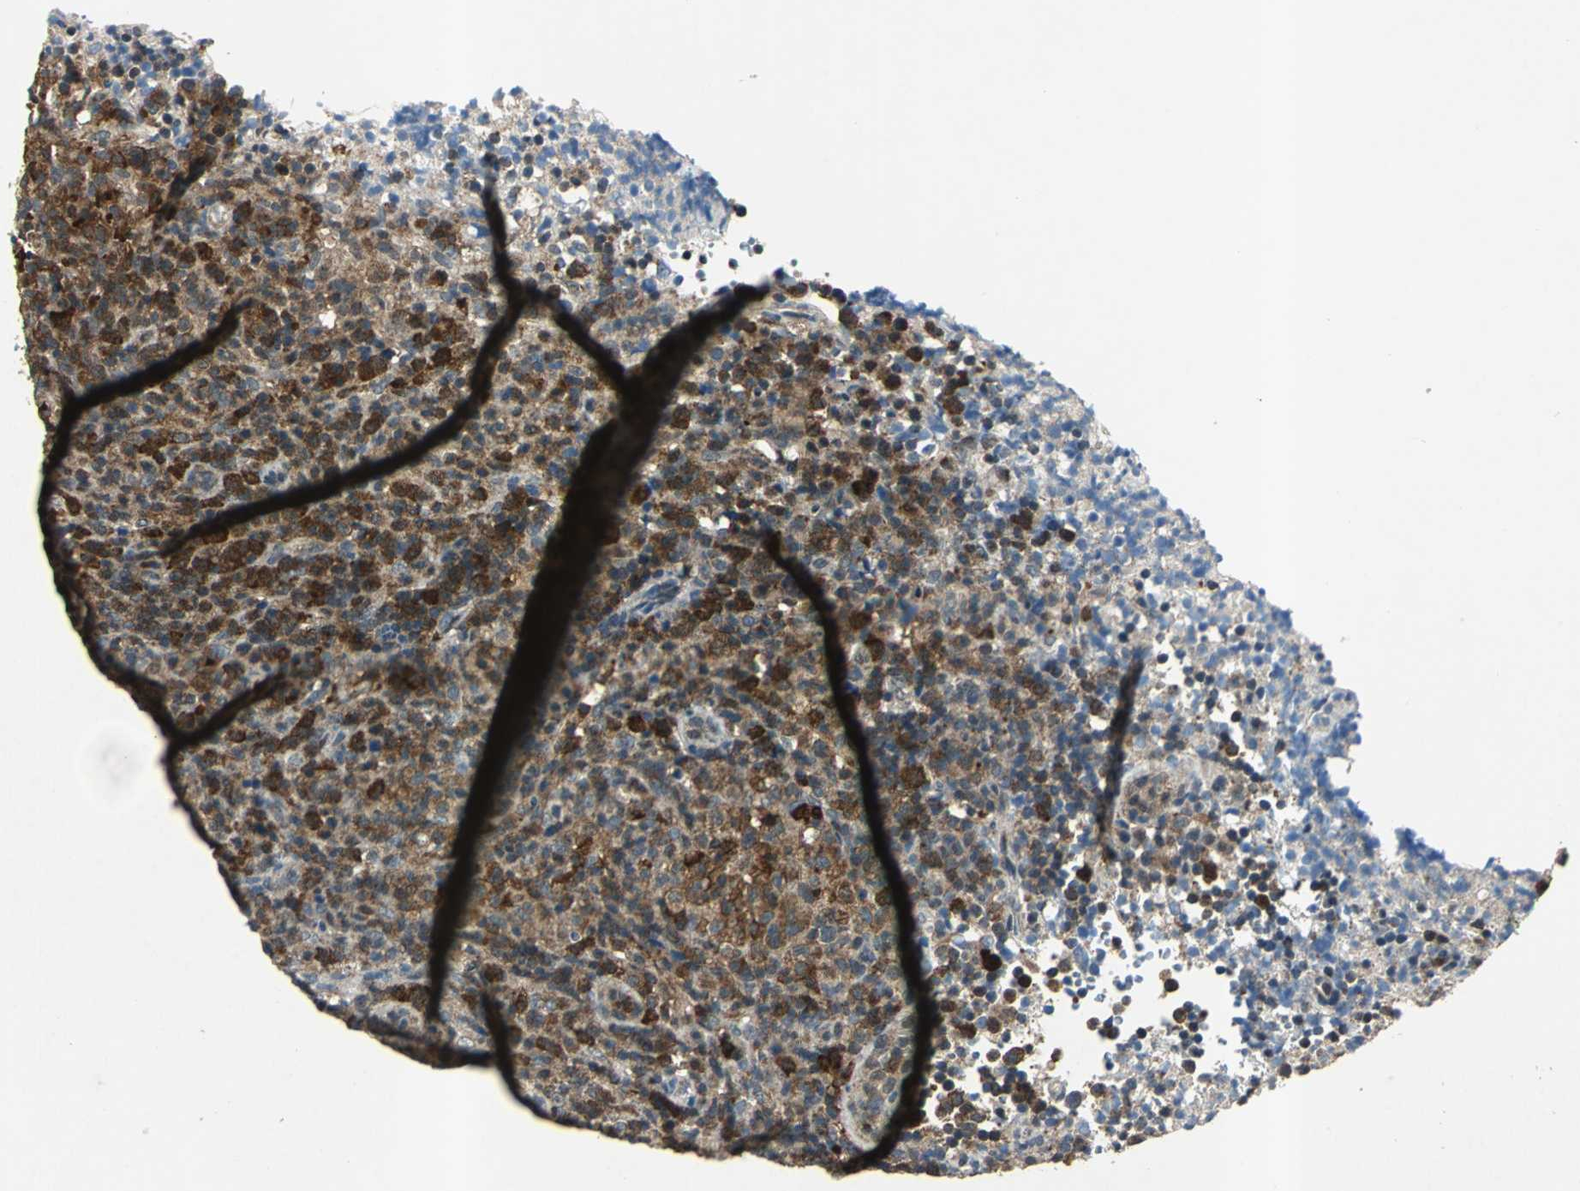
{"staining": {"intensity": "strong", "quantity": ">75%", "location": "cytoplasmic/membranous,nuclear"}, "tissue": "lymphoma", "cell_type": "Tumor cells", "image_type": "cancer", "snomed": [{"axis": "morphology", "description": "Malignant lymphoma, non-Hodgkin's type, High grade"}, {"axis": "topography", "description": "Lymph node"}], "caption": "The image demonstrates immunohistochemical staining of lymphoma. There is strong cytoplasmic/membranous and nuclear expression is appreciated in about >75% of tumor cells. (IHC, brightfield microscopy, high magnification).", "gene": "AHSA1", "patient": {"sex": "female", "age": 76}}